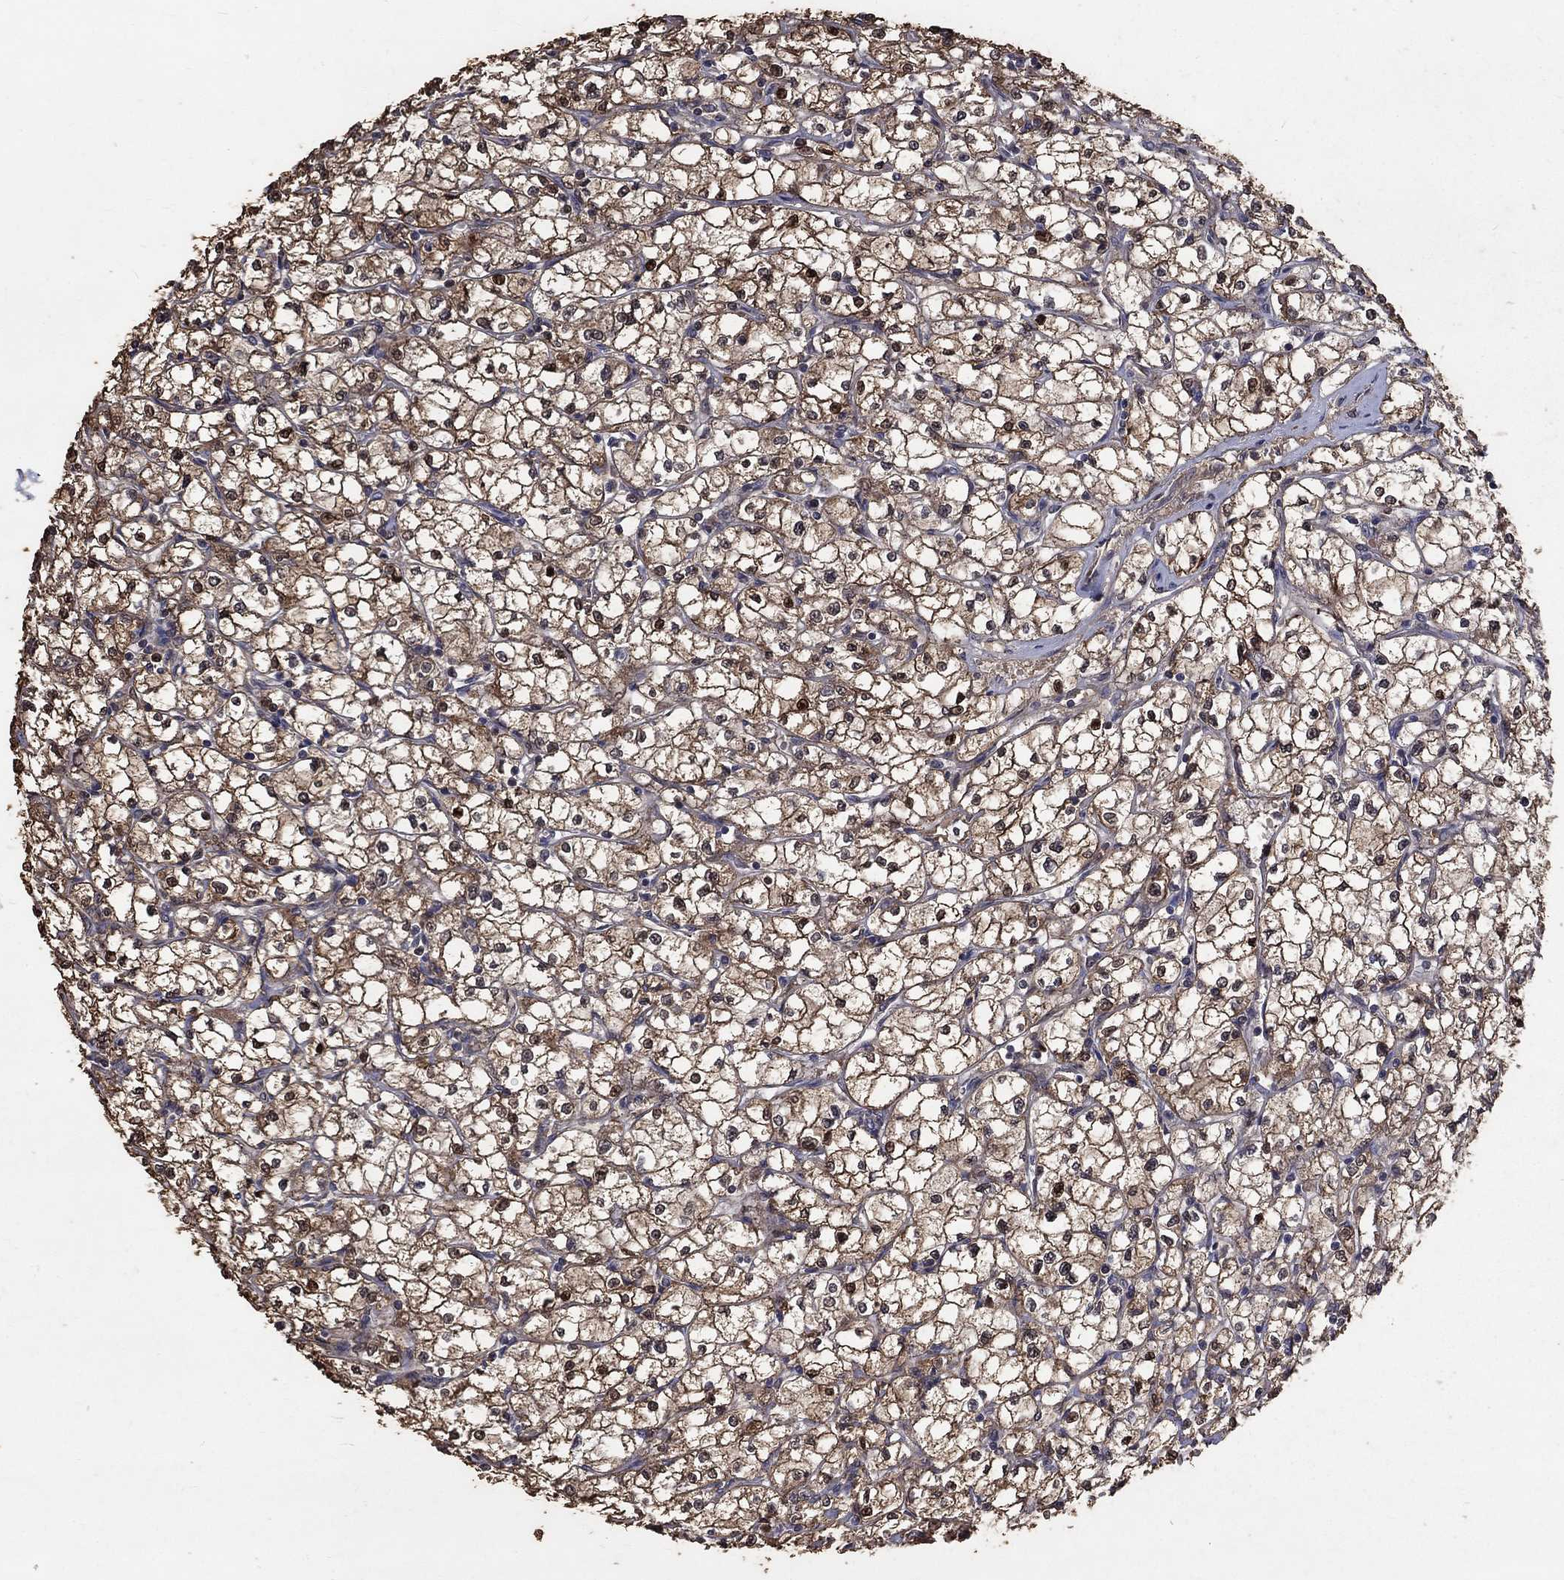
{"staining": {"intensity": "strong", "quantity": "25%-75%", "location": "cytoplasmic/membranous"}, "tissue": "renal cancer", "cell_type": "Tumor cells", "image_type": "cancer", "snomed": [{"axis": "morphology", "description": "Adenocarcinoma, NOS"}, {"axis": "topography", "description": "Kidney"}], "caption": "Renal cancer (adenocarcinoma) was stained to show a protein in brown. There is high levels of strong cytoplasmic/membranous positivity in about 25%-75% of tumor cells.", "gene": "C17orf75", "patient": {"sex": "male", "age": 67}}